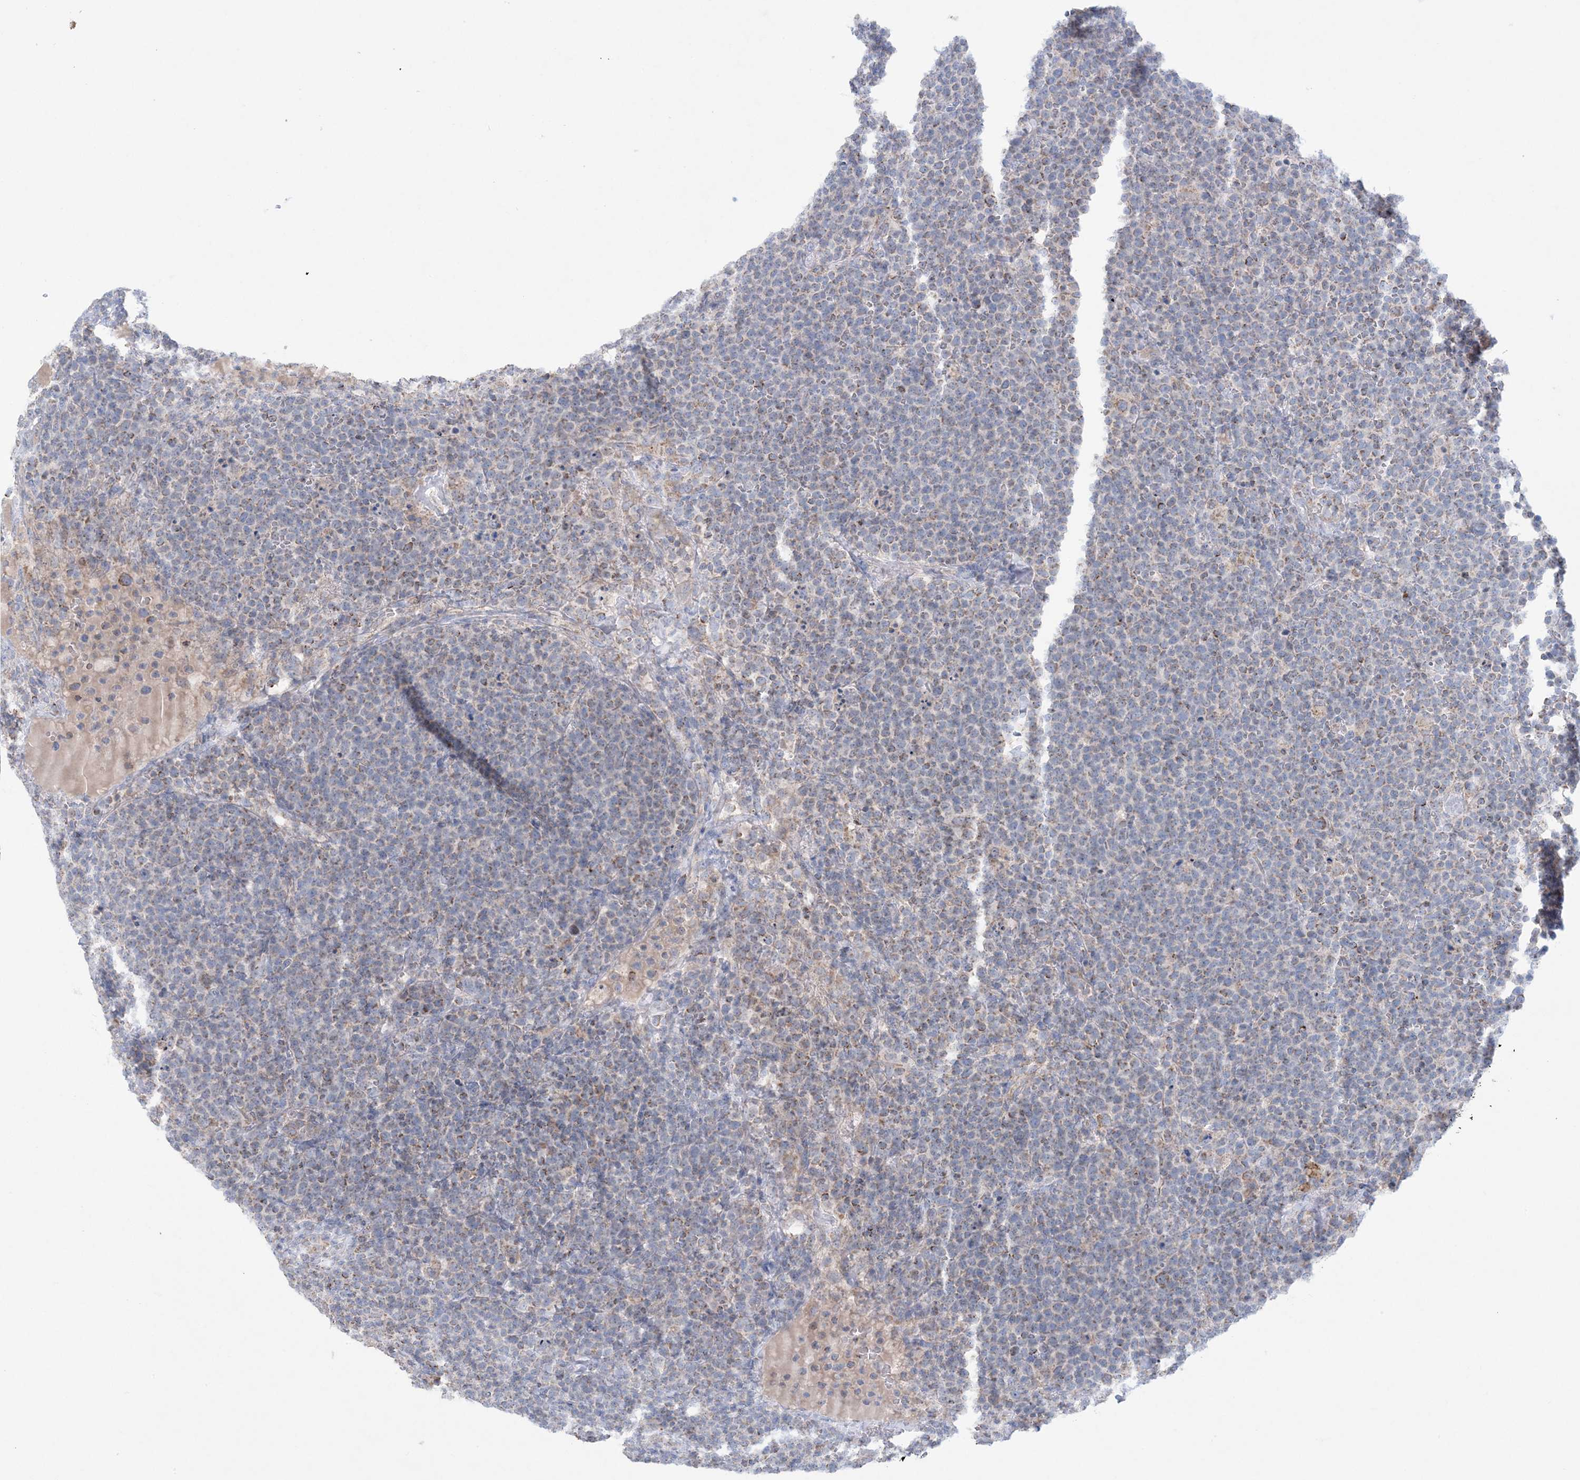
{"staining": {"intensity": "moderate", "quantity": "<25%", "location": "cytoplasmic/membranous"}, "tissue": "lymphoma", "cell_type": "Tumor cells", "image_type": "cancer", "snomed": [{"axis": "morphology", "description": "Malignant lymphoma, non-Hodgkin's type, High grade"}, {"axis": "topography", "description": "Lymph node"}], "caption": "Approximately <25% of tumor cells in lymphoma demonstrate moderate cytoplasmic/membranous protein positivity as visualized by brown immunohistochemical staining.", "gene": "KCTD6", "patient": {"sex": "male", "age": 61}}